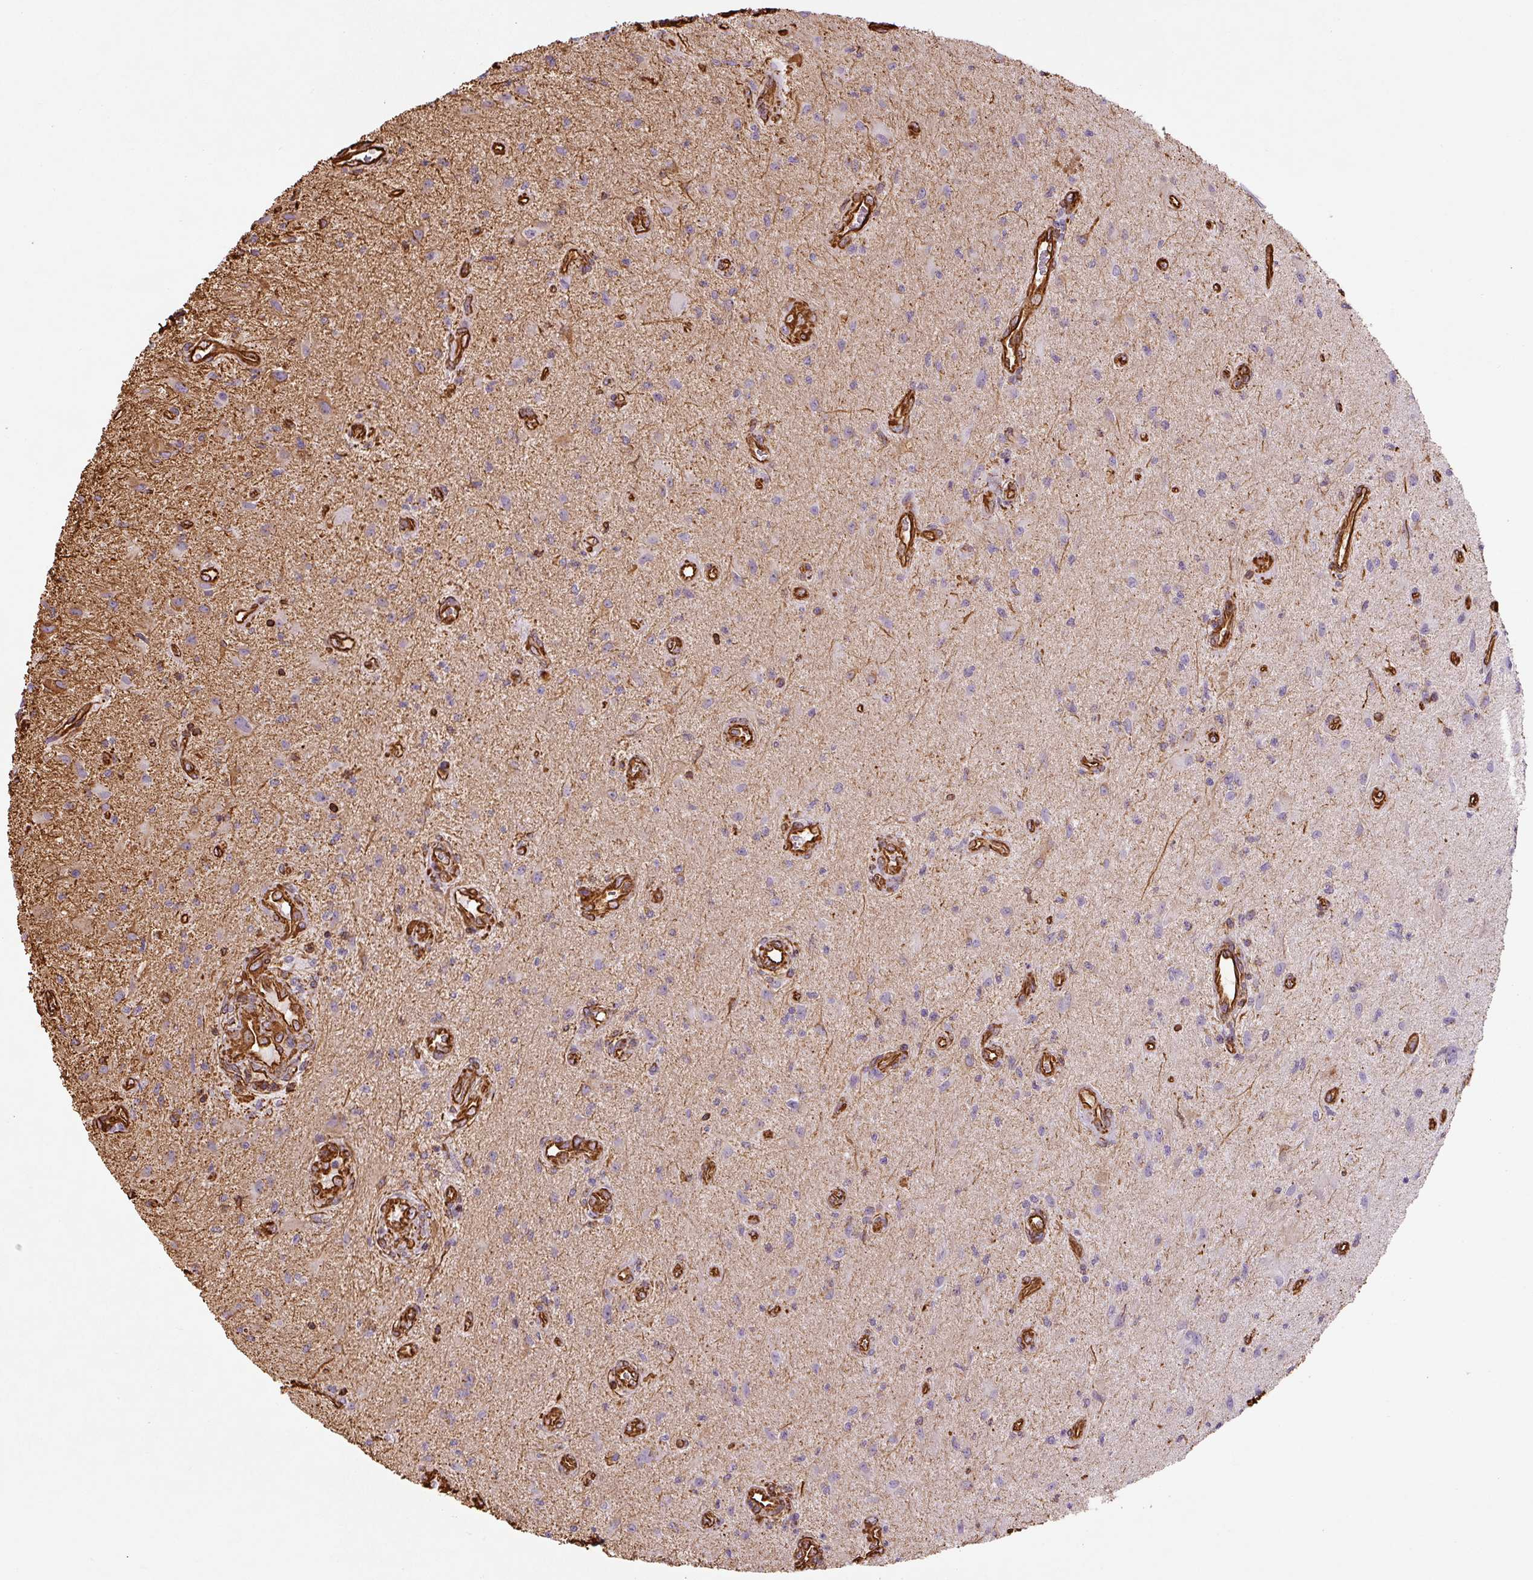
{"staining": {"intensity": "negative", "quantity": "none", "location": "none"}, "tissue": "glioma", "cell_type": "Tumor cells", "image_type": "cancer", "snomed": [{"axis": "morphology", "description": "Glioma, malignant, High grade"}, {"axis": "topography", "description": "Brain"}], "caption": "Human glioma stained for a protein using IHC displays no positivity in tumor cells.", "gene": "VIM", "patient": {"sex": "male", "age": 67}}